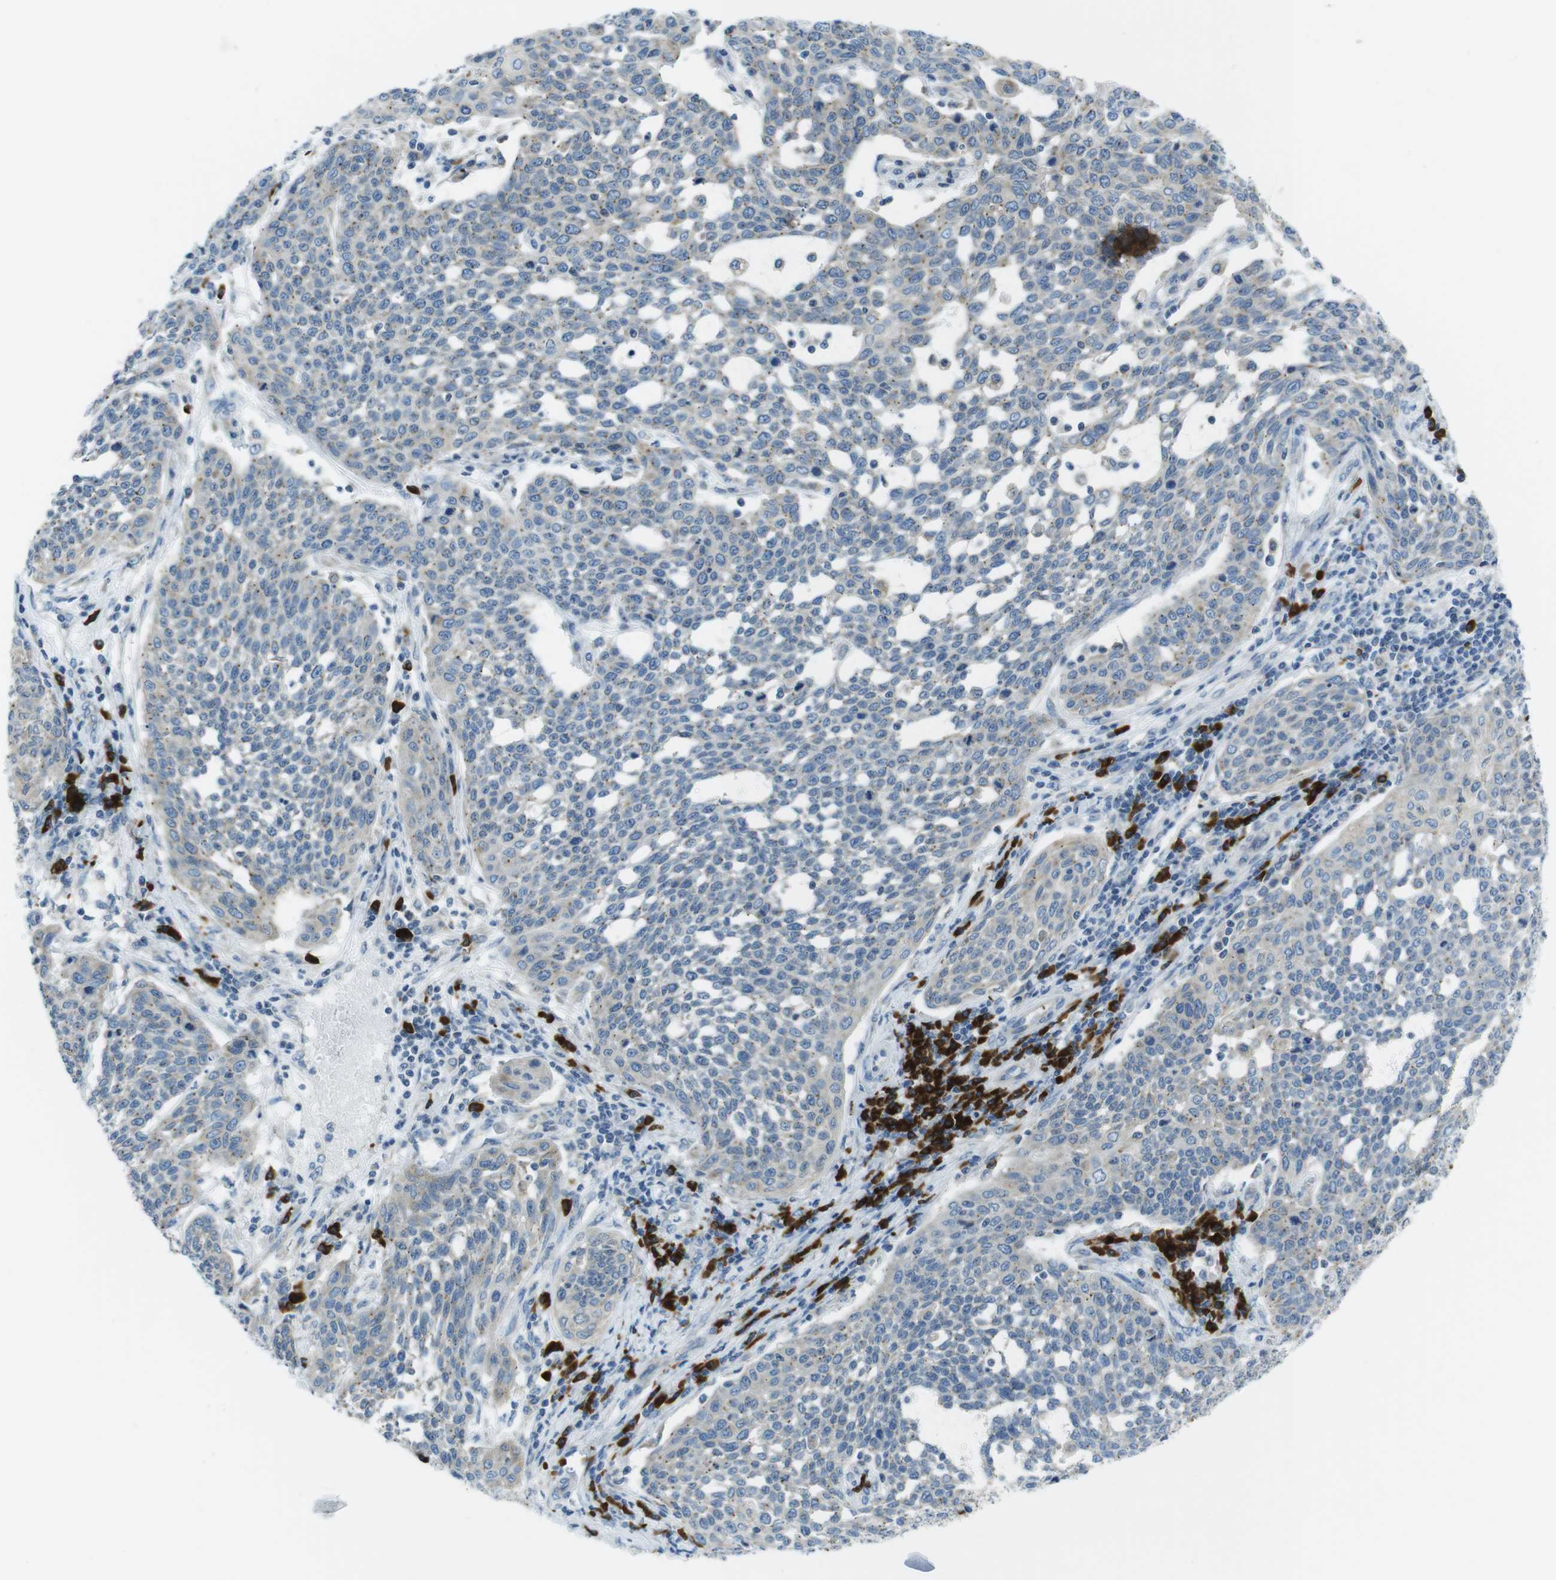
{"staining": {"intensity": "weak", "quantity": "25%-75%", "location": "cytoplasmic/membranous"}, "tissue": "cervical cancer", "cell_type": "Tumor cells", "image_type": "cancer", "snomed": [{"axis": "morphology", "description": "Squamous cell carcinoma, NOS"}, {"axis": "topography", "description": "Cervix"}], "caption": "Immunohistochemical staining of human cervical cancer exhibits weak cytoplasmic/membranous protein positivity in about 25%-75% of tumor cells.", "gene": "CLPTM1L", "patient": {"sex": "female", "age": 34}}